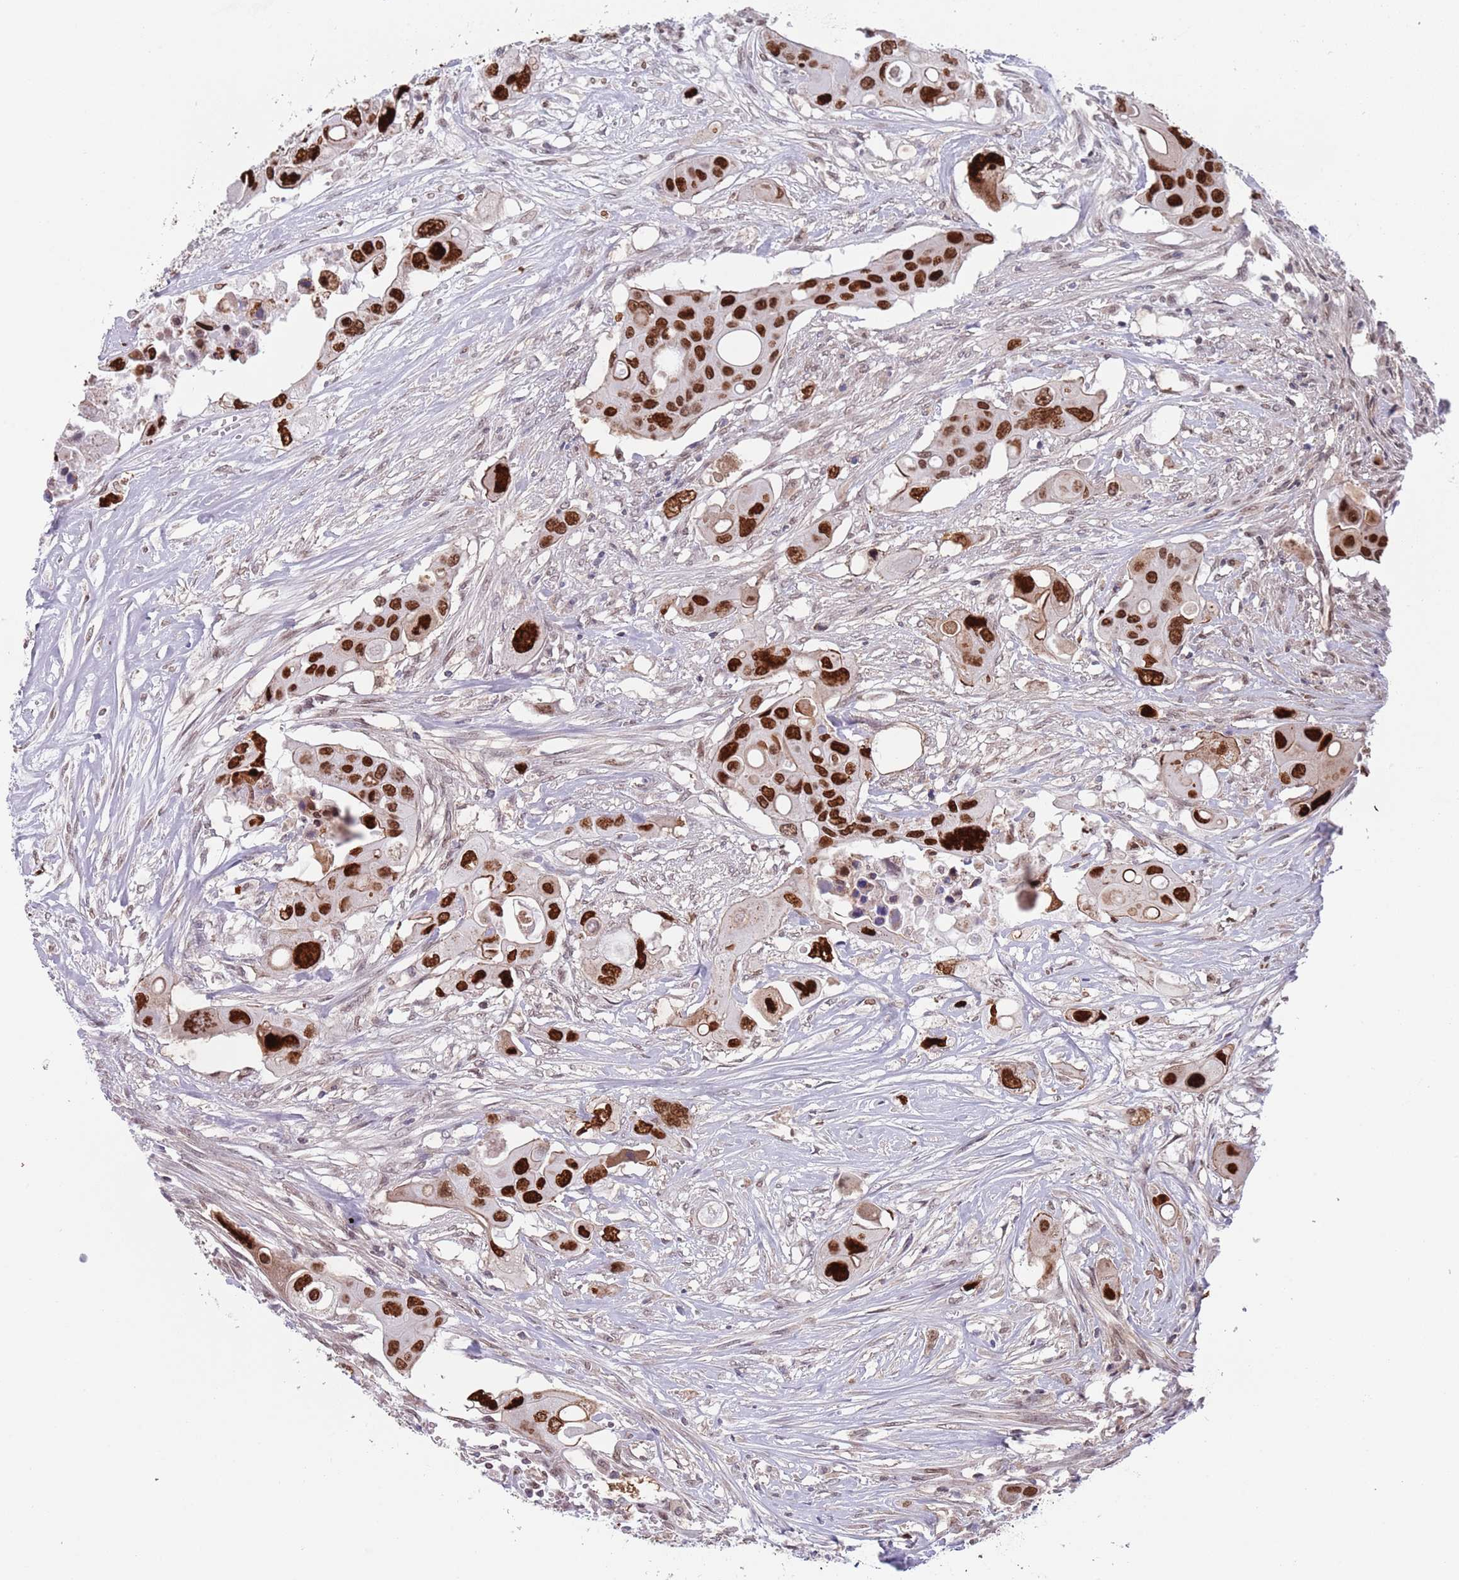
{"staining": {"intensity": "strong", "quantity": ">75%", "location": "nuclear"}, "tissue": "colorectal cancer", "cell_type": "Tumor cells", "image_type": "cancer", "snomed": [{"axis": "morphology", "description": "Adenocarcinoma, NOS"}, {"axis": "topography", "description": "Colon"}], "caption": "Immunohistochemical staining of human colorectal cancer shows strong nuclear protein staining in about >75% of tumor cells. (IHC, brightfield microscopy, high magnification).", "gene": "MFSD12", "patient": {"sex": "male", "age": 77}}